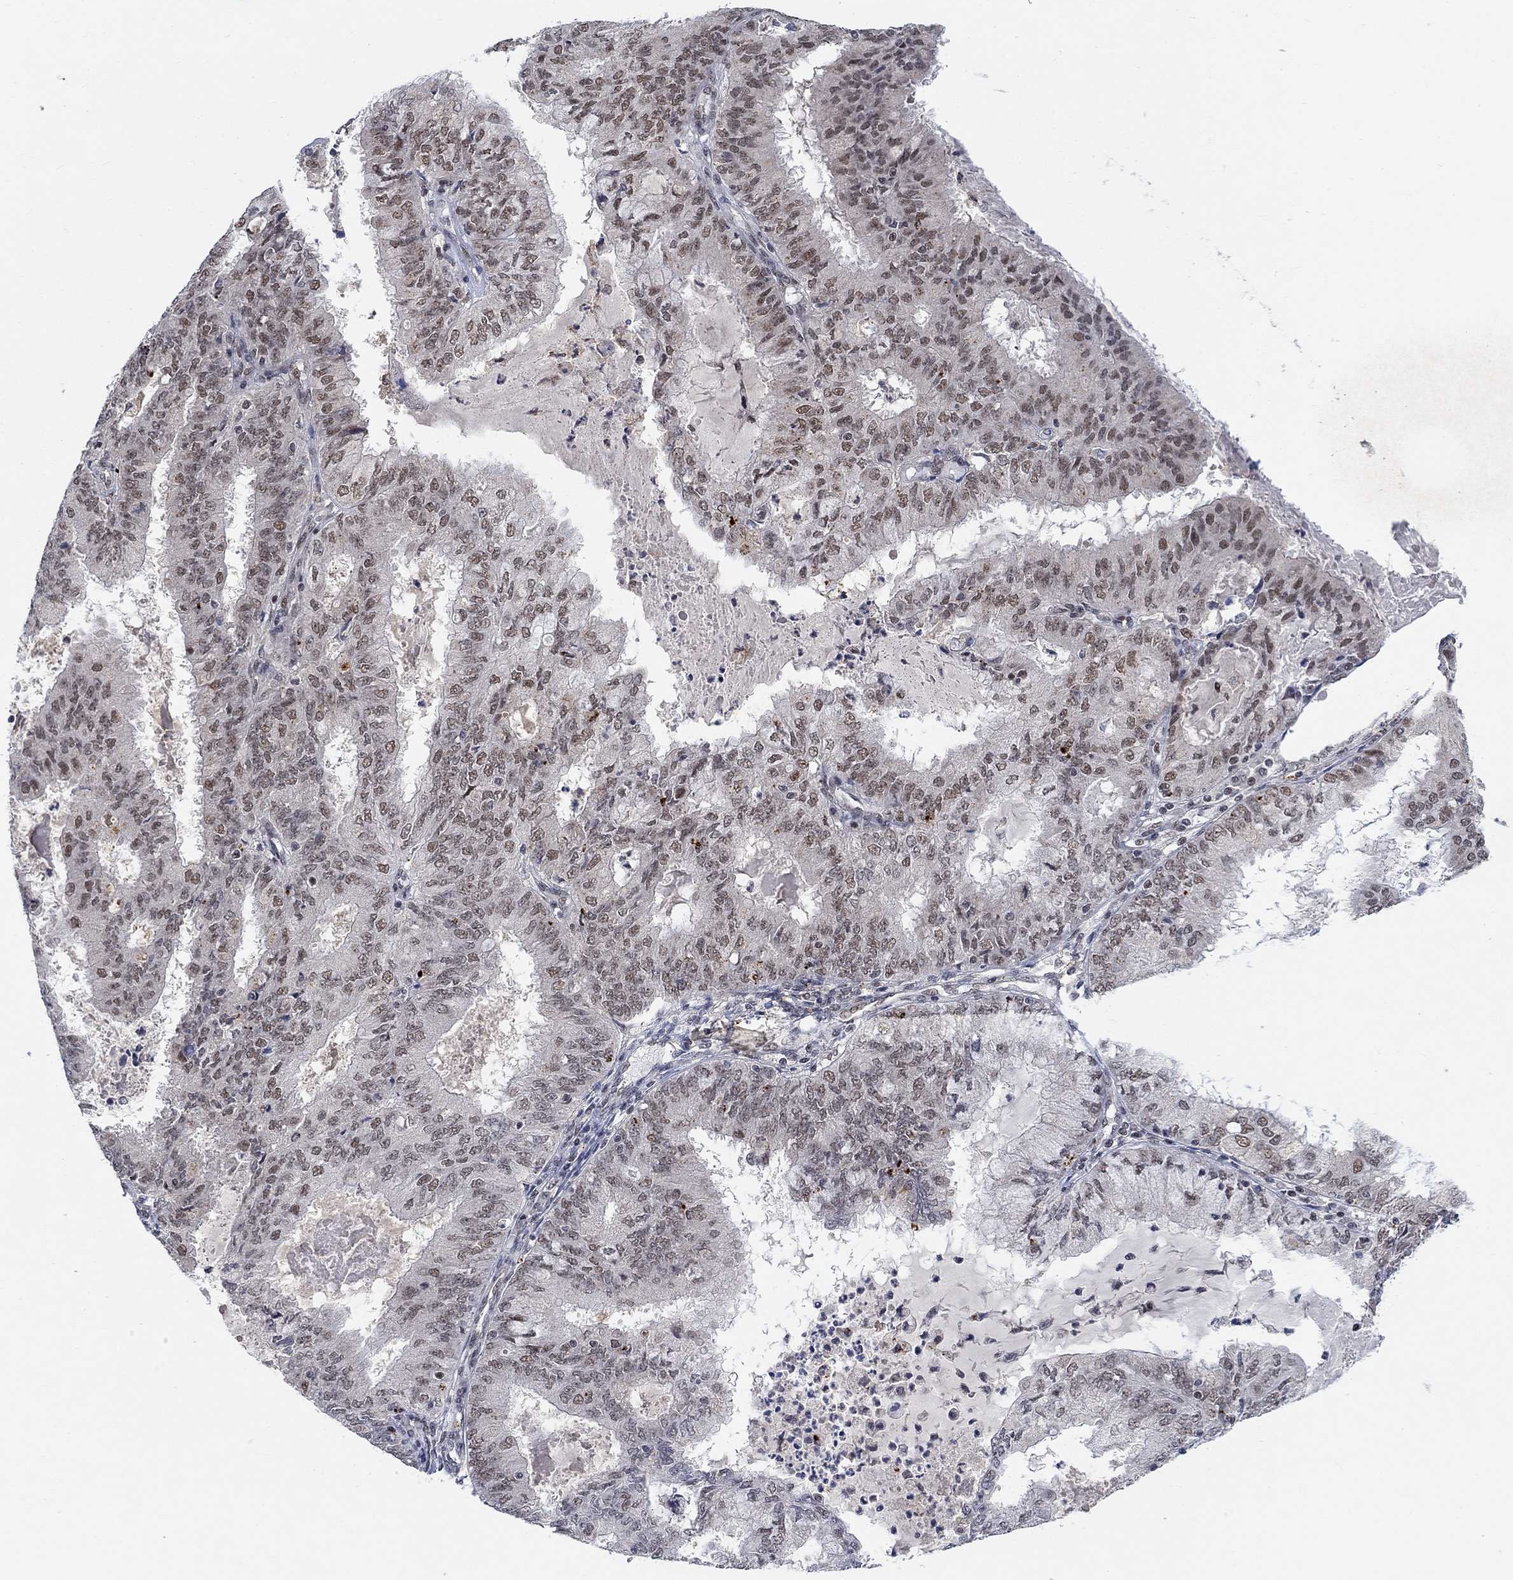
{"staining": {"intensity": "moderate", "quantity": "25%-75%", "location": "nuclear"}, "tissue": "endometrial cancer", "cell_type": "Tumor cells", "image_type": "cancer", "snomed": [{"axis": "morphology", "description": "Adenocarcinoma, NOS"}, {"axis": "topography", "description": "Endometrium"}], "caption": "A medium amount of moderate nuclear positivity is appreciated in about 25%-75% of tumor cells in adenocarcinoma (endometrial) tissue. Using DAB (brown) and hematoxylin (blue) stains, captured at high magnification using brightfield microscopy.", "gene": "THAP8", "patient": {"sex": "female", "age": 57}}